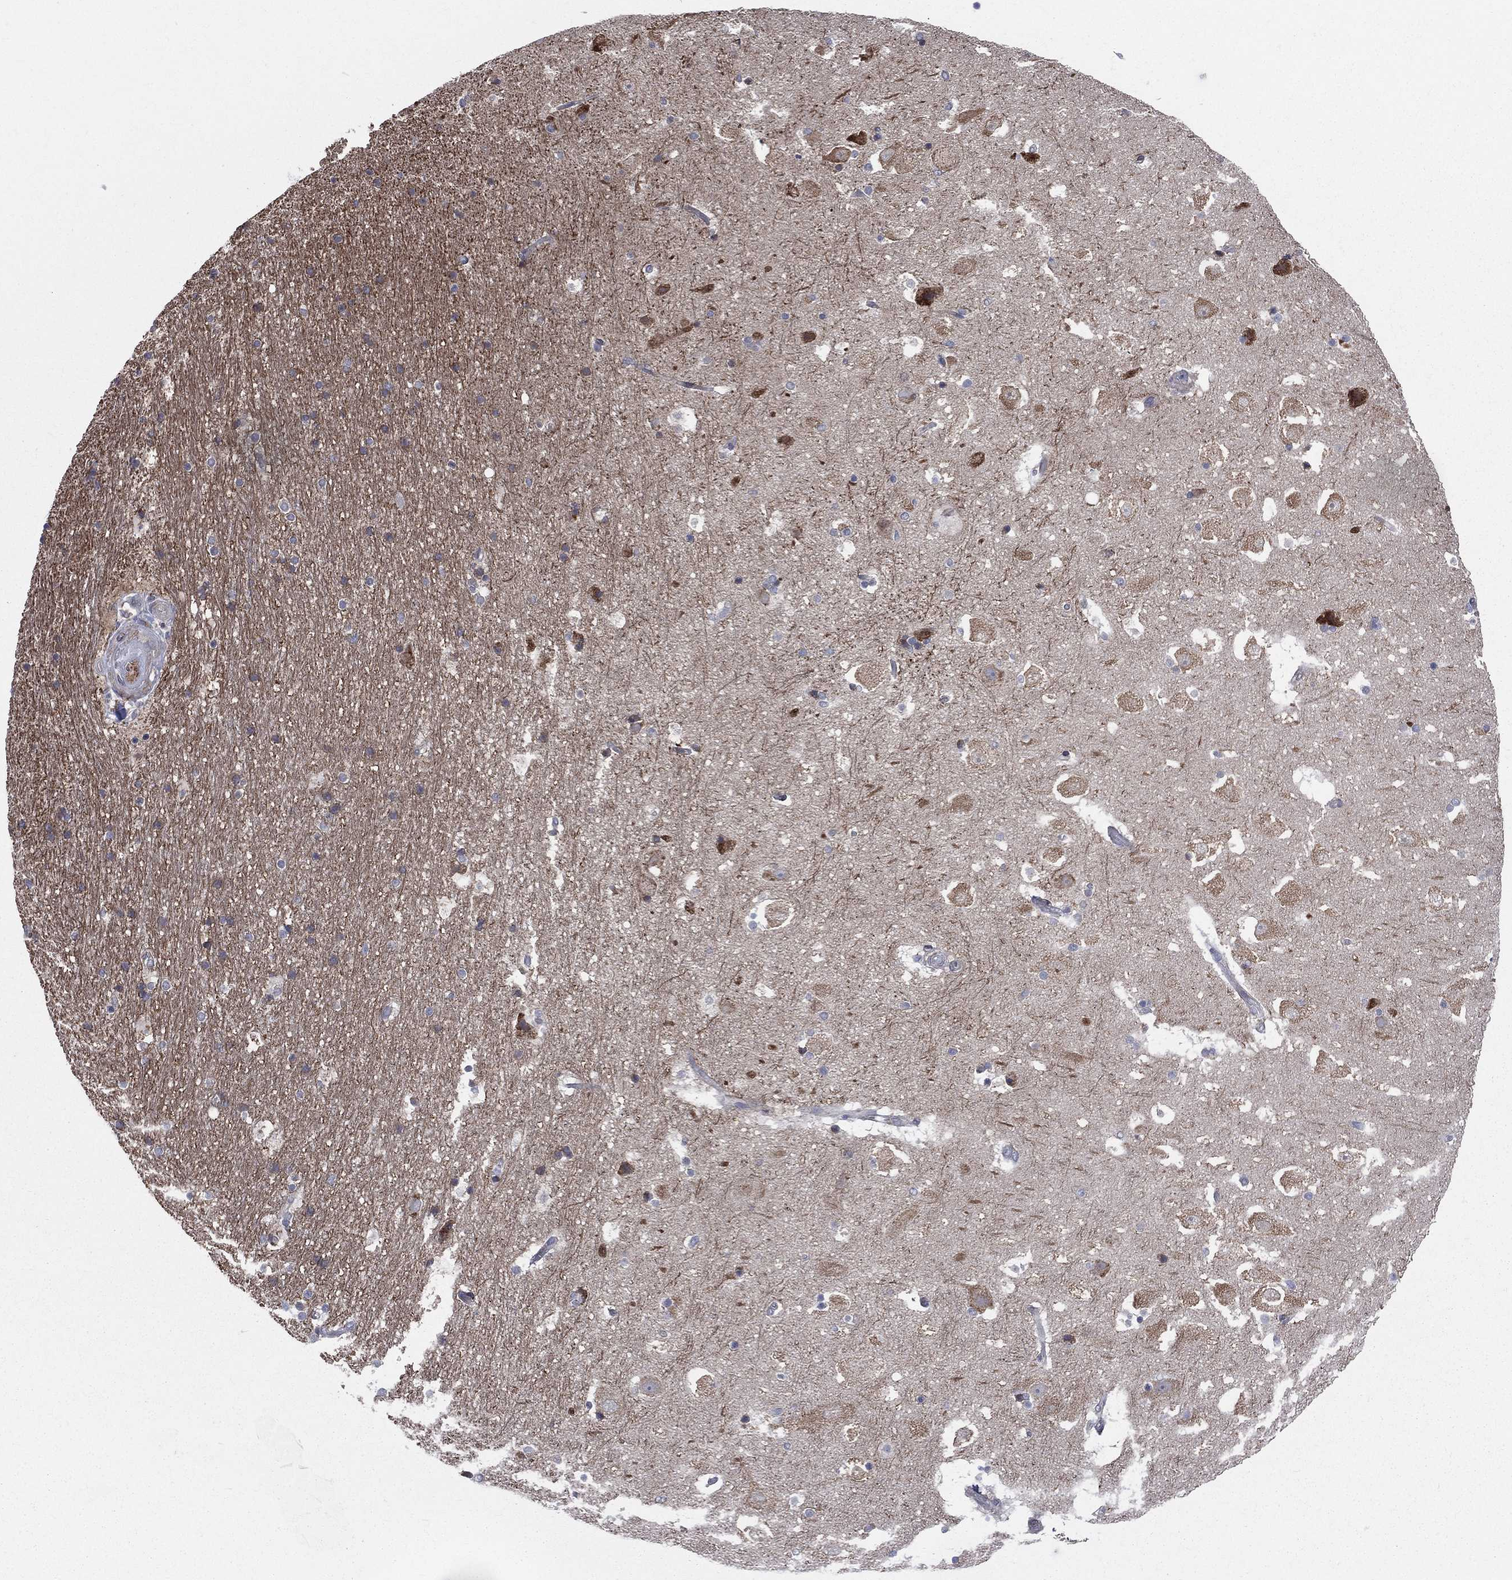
{"staining": {"intensity": "negative", "quantity": "none", "location": "none"}, "tissue": "hippocampus", "cell_type": "Glial cells", "image_type": "normal", "snomed": [{"axis": "morphology", "description": "Normal tissue, NOS"}, {"axis": "topography", "description": "Hippocampus"}], "caption": "Human hippocampus stained for a protein using immunohistochemistry demonstrates no expression in glial cells.", "gene": "CCDC159", "patient": {"sex": "male", "age": 51}}